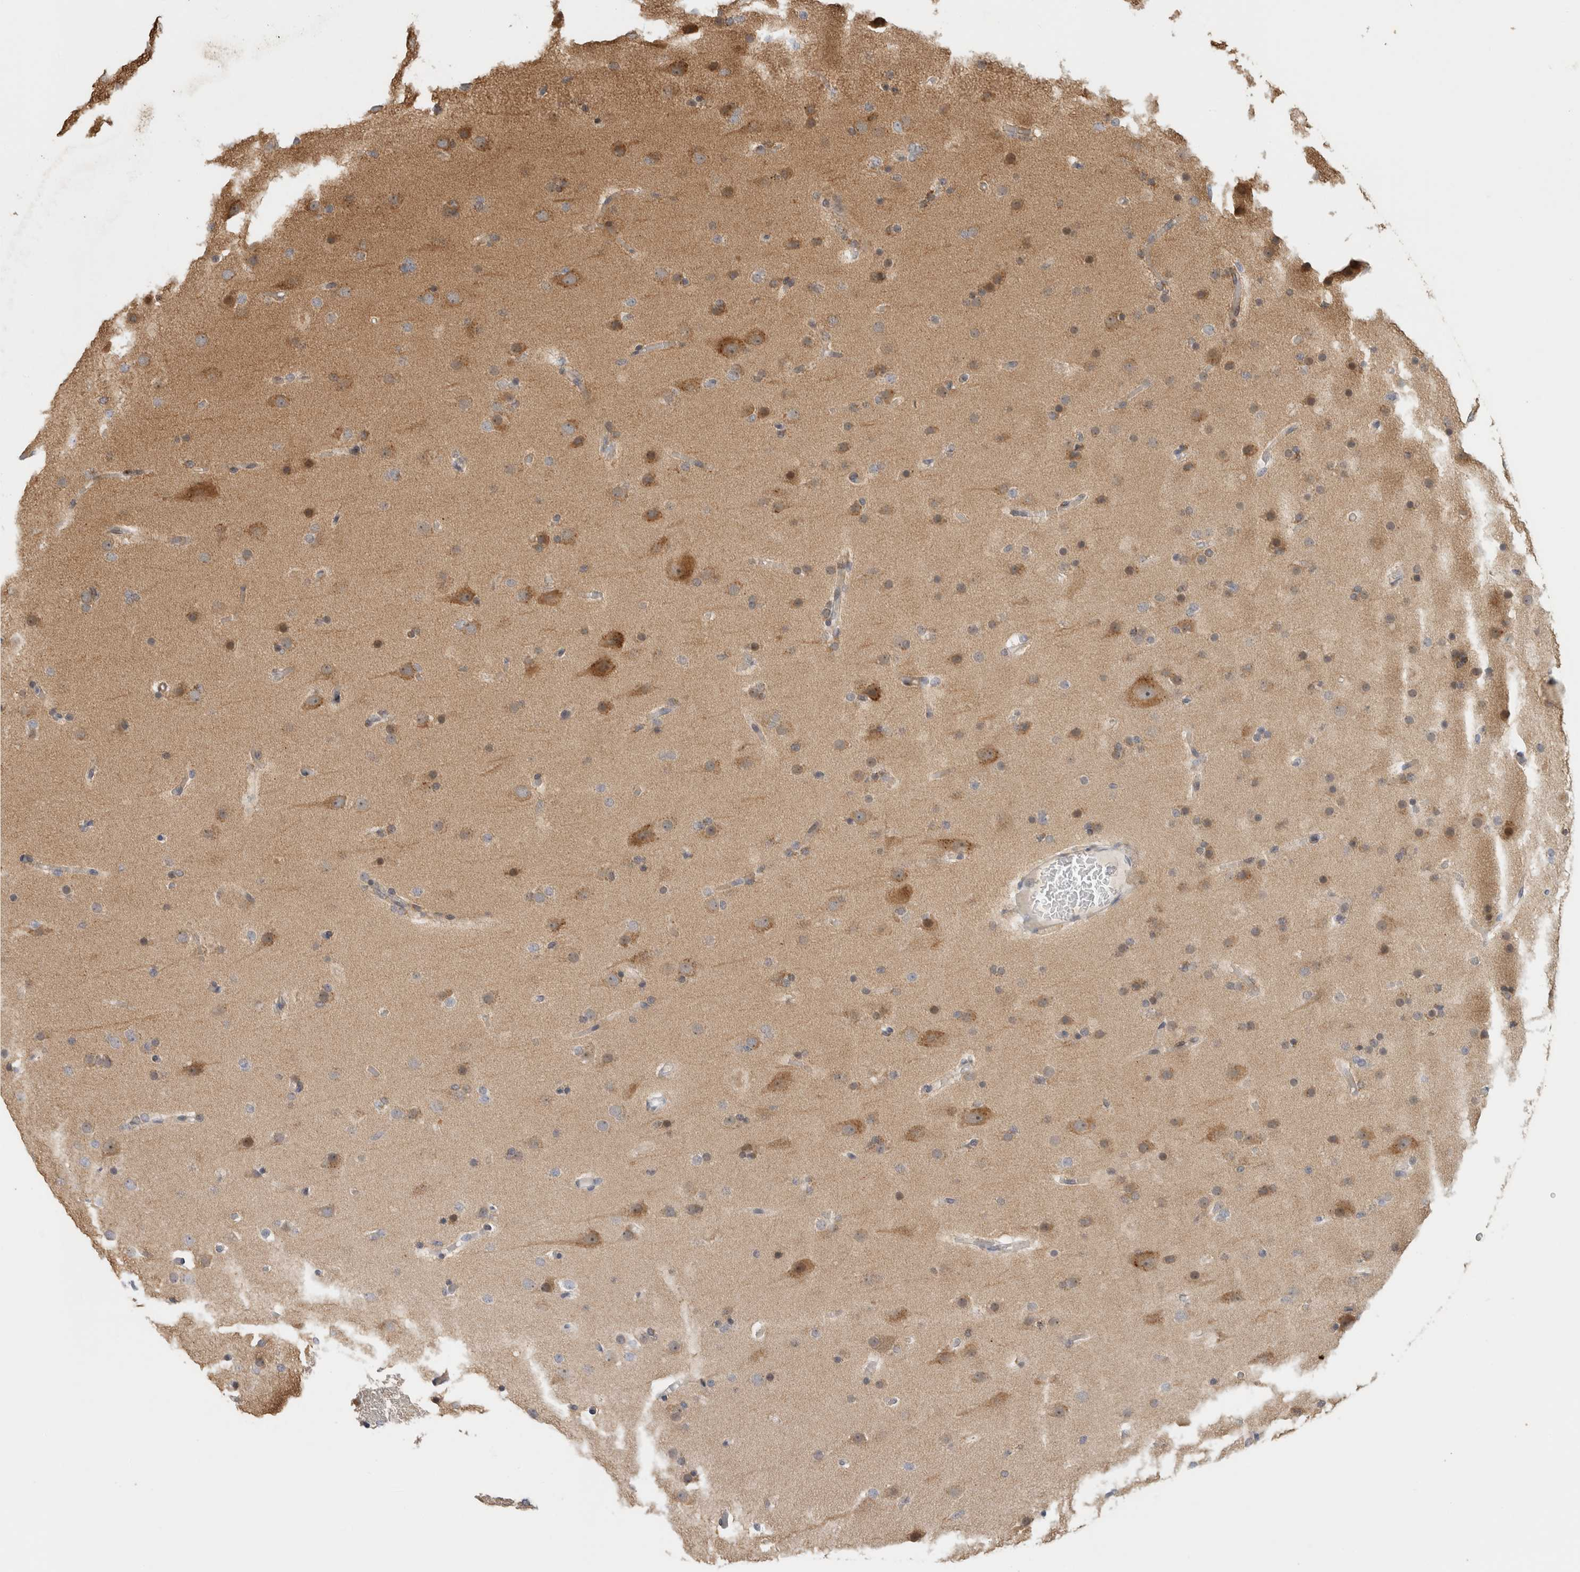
{"staining": {"intensity": "moderate", "quantity": "25%-75%", "location": "cytoplasmic/membranous"}, "tissue": "glioma", "cell_type": "Tumor cells", "image_type": "cancer", "snomed": [{"axis": "morphology", "description": "Glioma, malignant, High grade"}, {"axis": "topography", "description": "Cerebral cortex"}], "caption": "There is medium levels of moderate cytoplasmic/membranous positivity in tumor cells of glioma, as demonstrated by immunohistochemical staining (brown color).", "gene": "PCDHB15", "patient": {"sex": "female", "age": 36}}